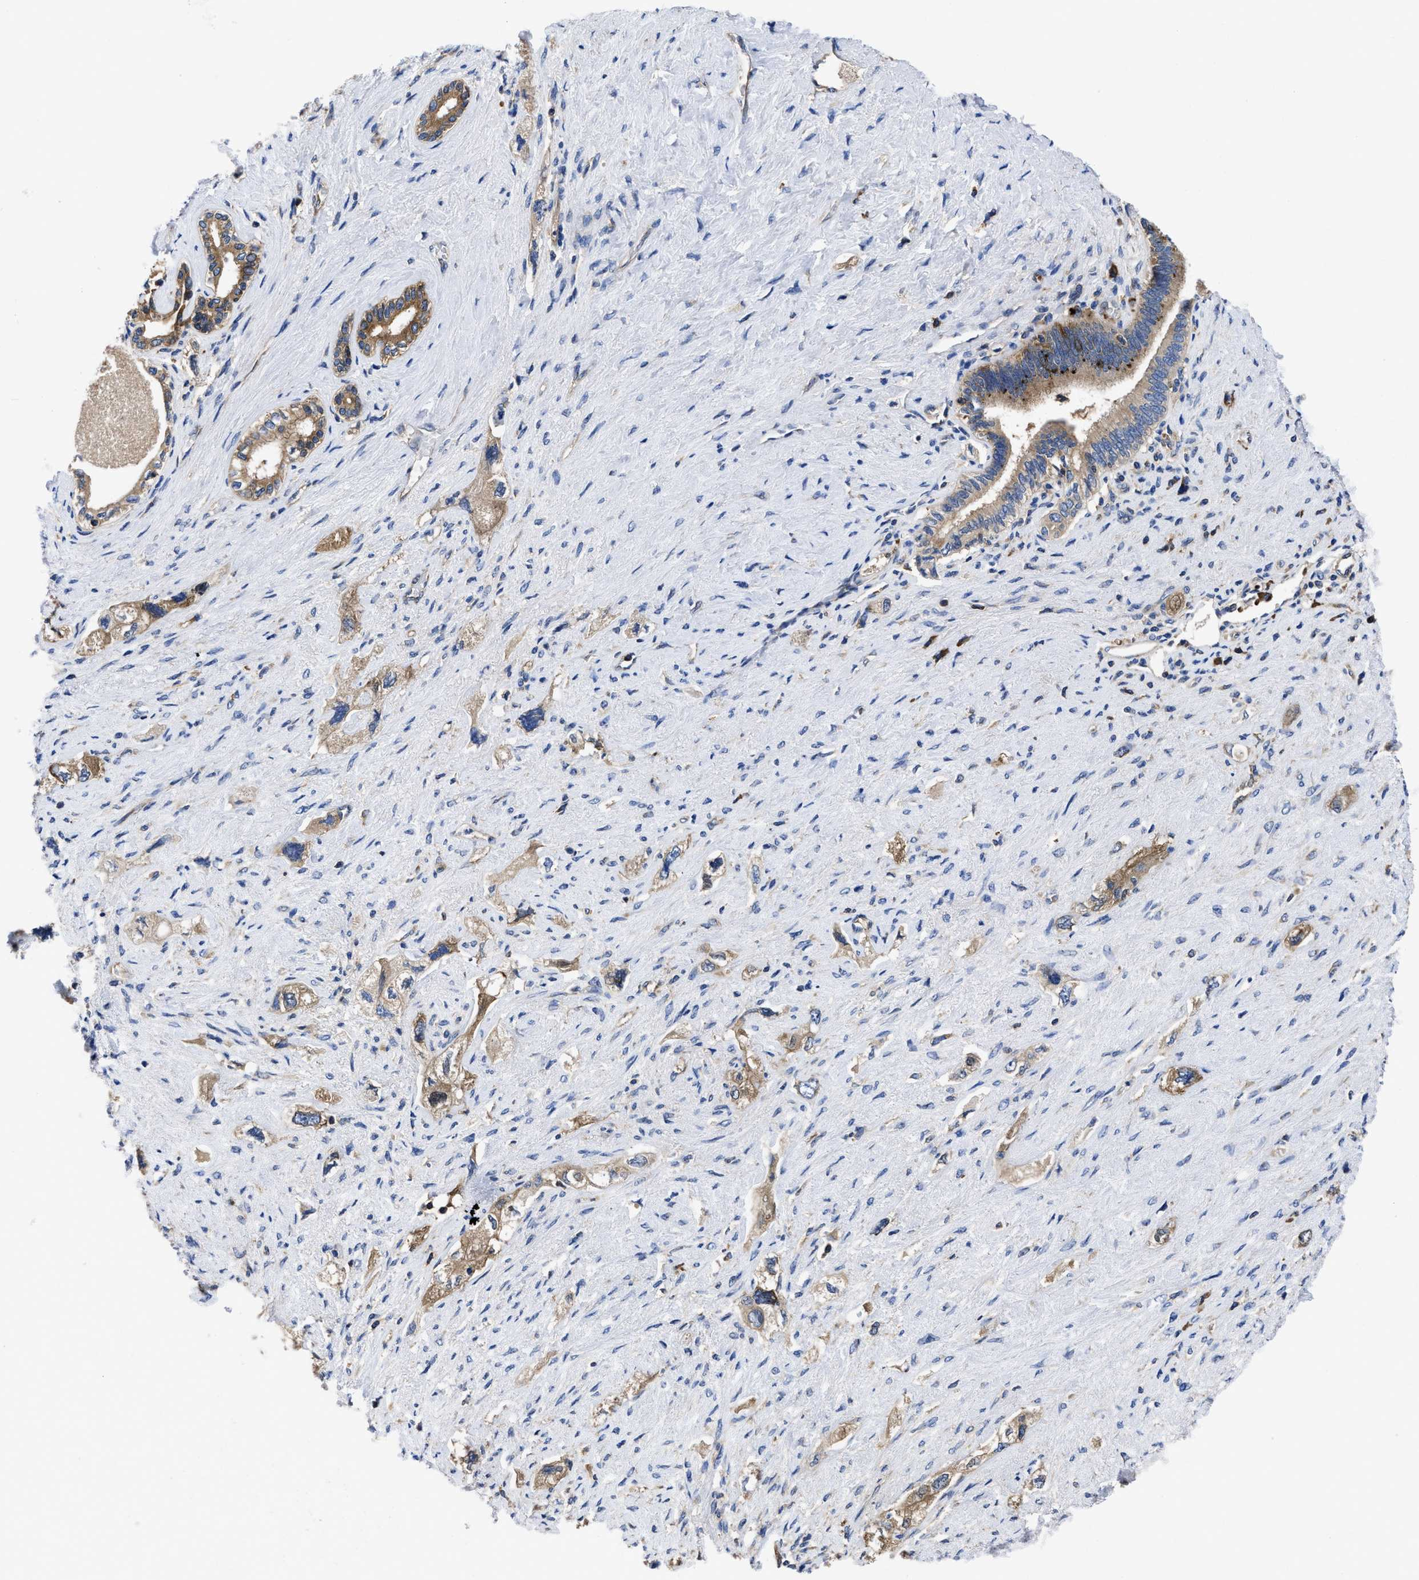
{"staining": {"intensity": "moderate", "quantity": ">75%", "location": "cytoplasmic/membranous"}, "tissue": "pancreatic cancer", "cell_type": "Tumor cells", "image_type": "cancer", "snomed": [{"axis": "morphology", "description": "Adenocarcinoma, NOS"}, {"axis": "topography", "description": "Pancreas"}], "caption": "Immunohistochemistry histopathology image of pancreatic adenocarcinoma stained for a protein (brown), which demonstrates medium levels of moderate cytoplasmic/membranous expression in about >75% of tumor cells.", "gene": "YARS1", "patient": {"sex": "female", "age": 73}}